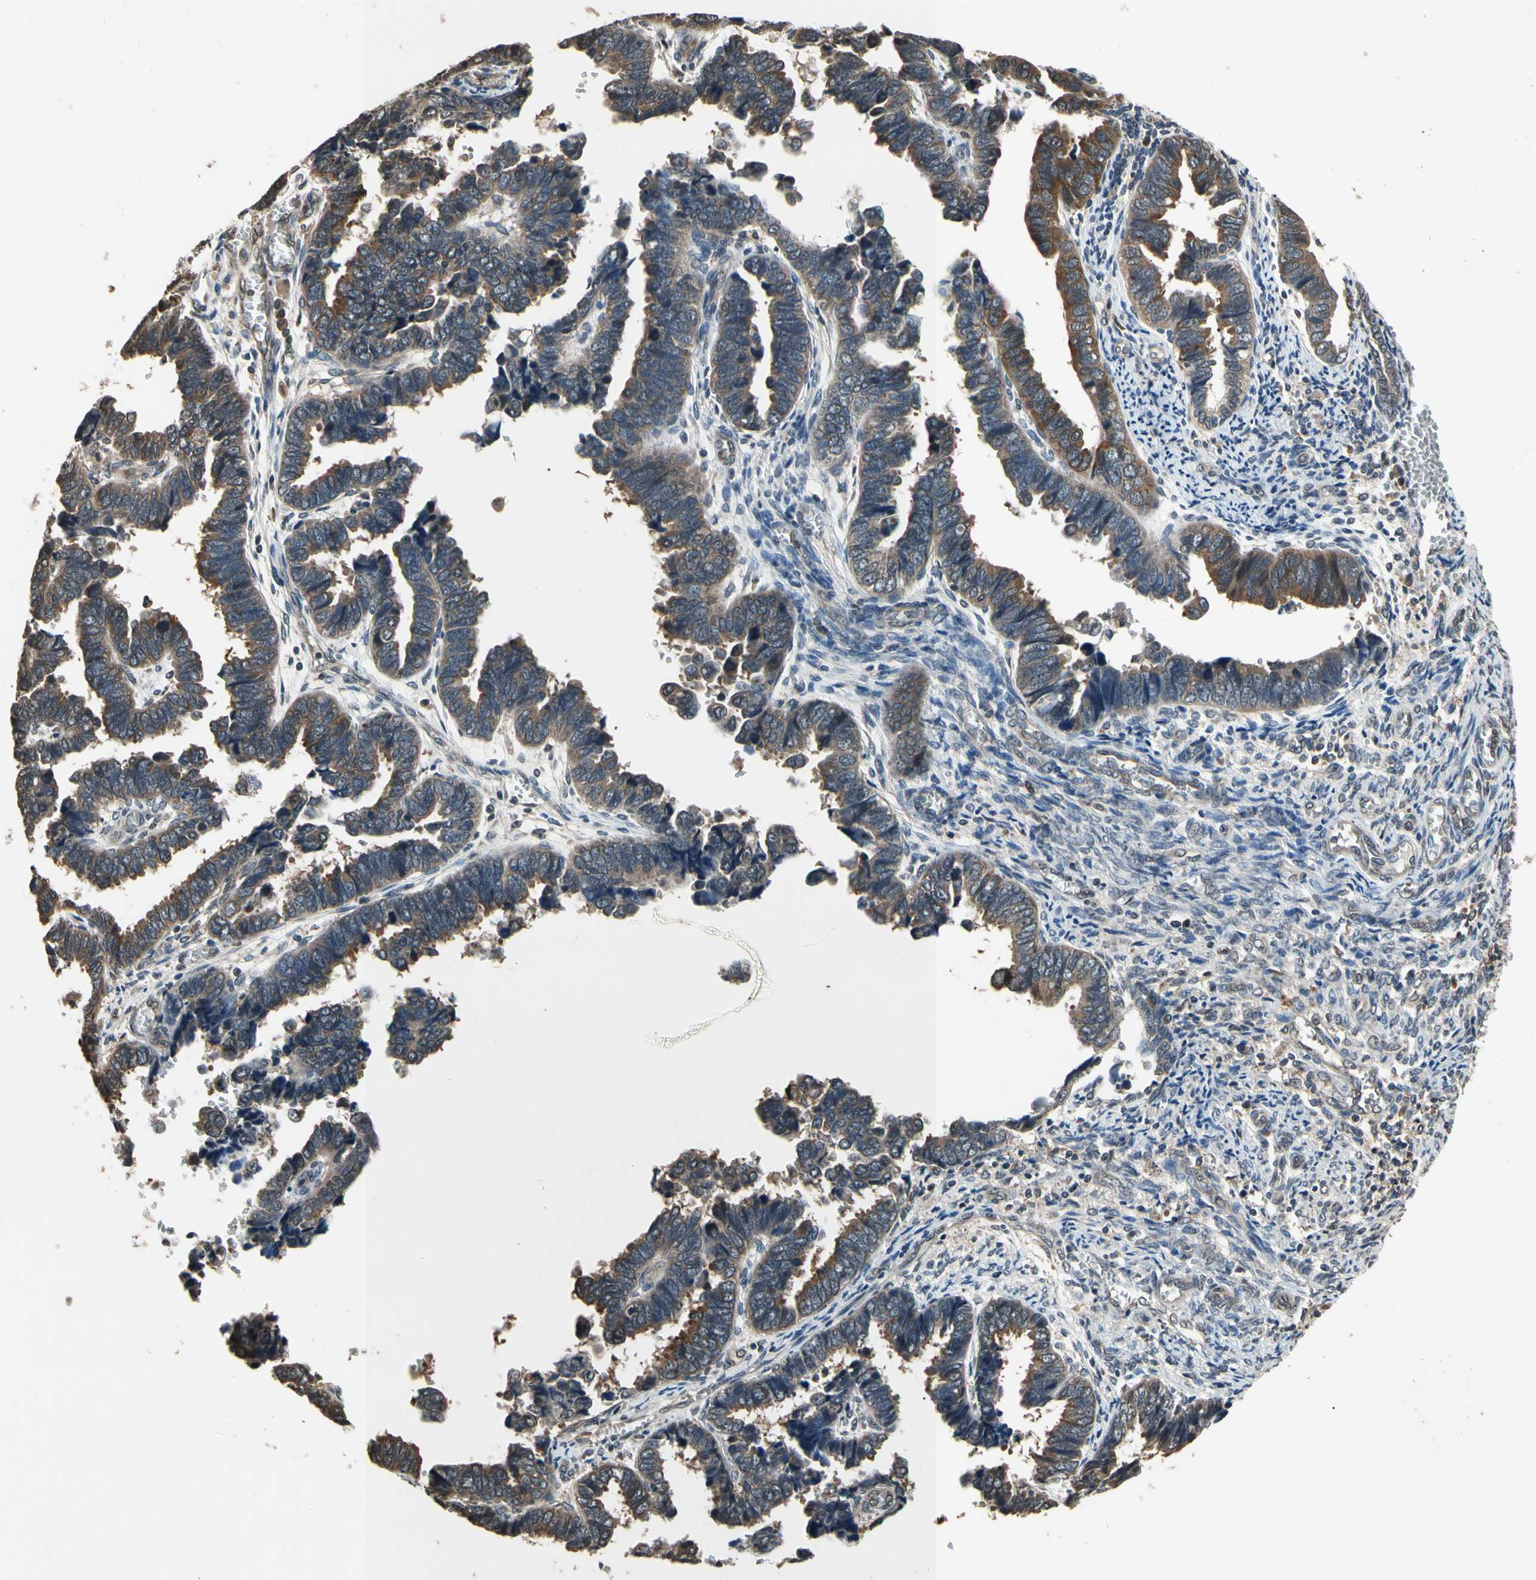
{"staining": {"intensity": "moderate", "quantity": "25%-75%", "location": "cytoplasmic/membranous"}, "tissue": "endometrial cancer", "cell_type": "Tumor cells", "image_type": "cancer", "snomed": [{"axis": "morphology", "description": "Adenocarcinoma, NOS"}, {"axis": "topography", "description": "Endometrium"}], "caption": "The histopathology image demonstrates immunohistochemical staining of adenocarcinoma (endometrial). There is moderate cytoplasmic/membranous positivity is seen in about 25%-75% of tumor cells.", "gene": "GCLC", "patient": {"sex": "female", "age": 75}}